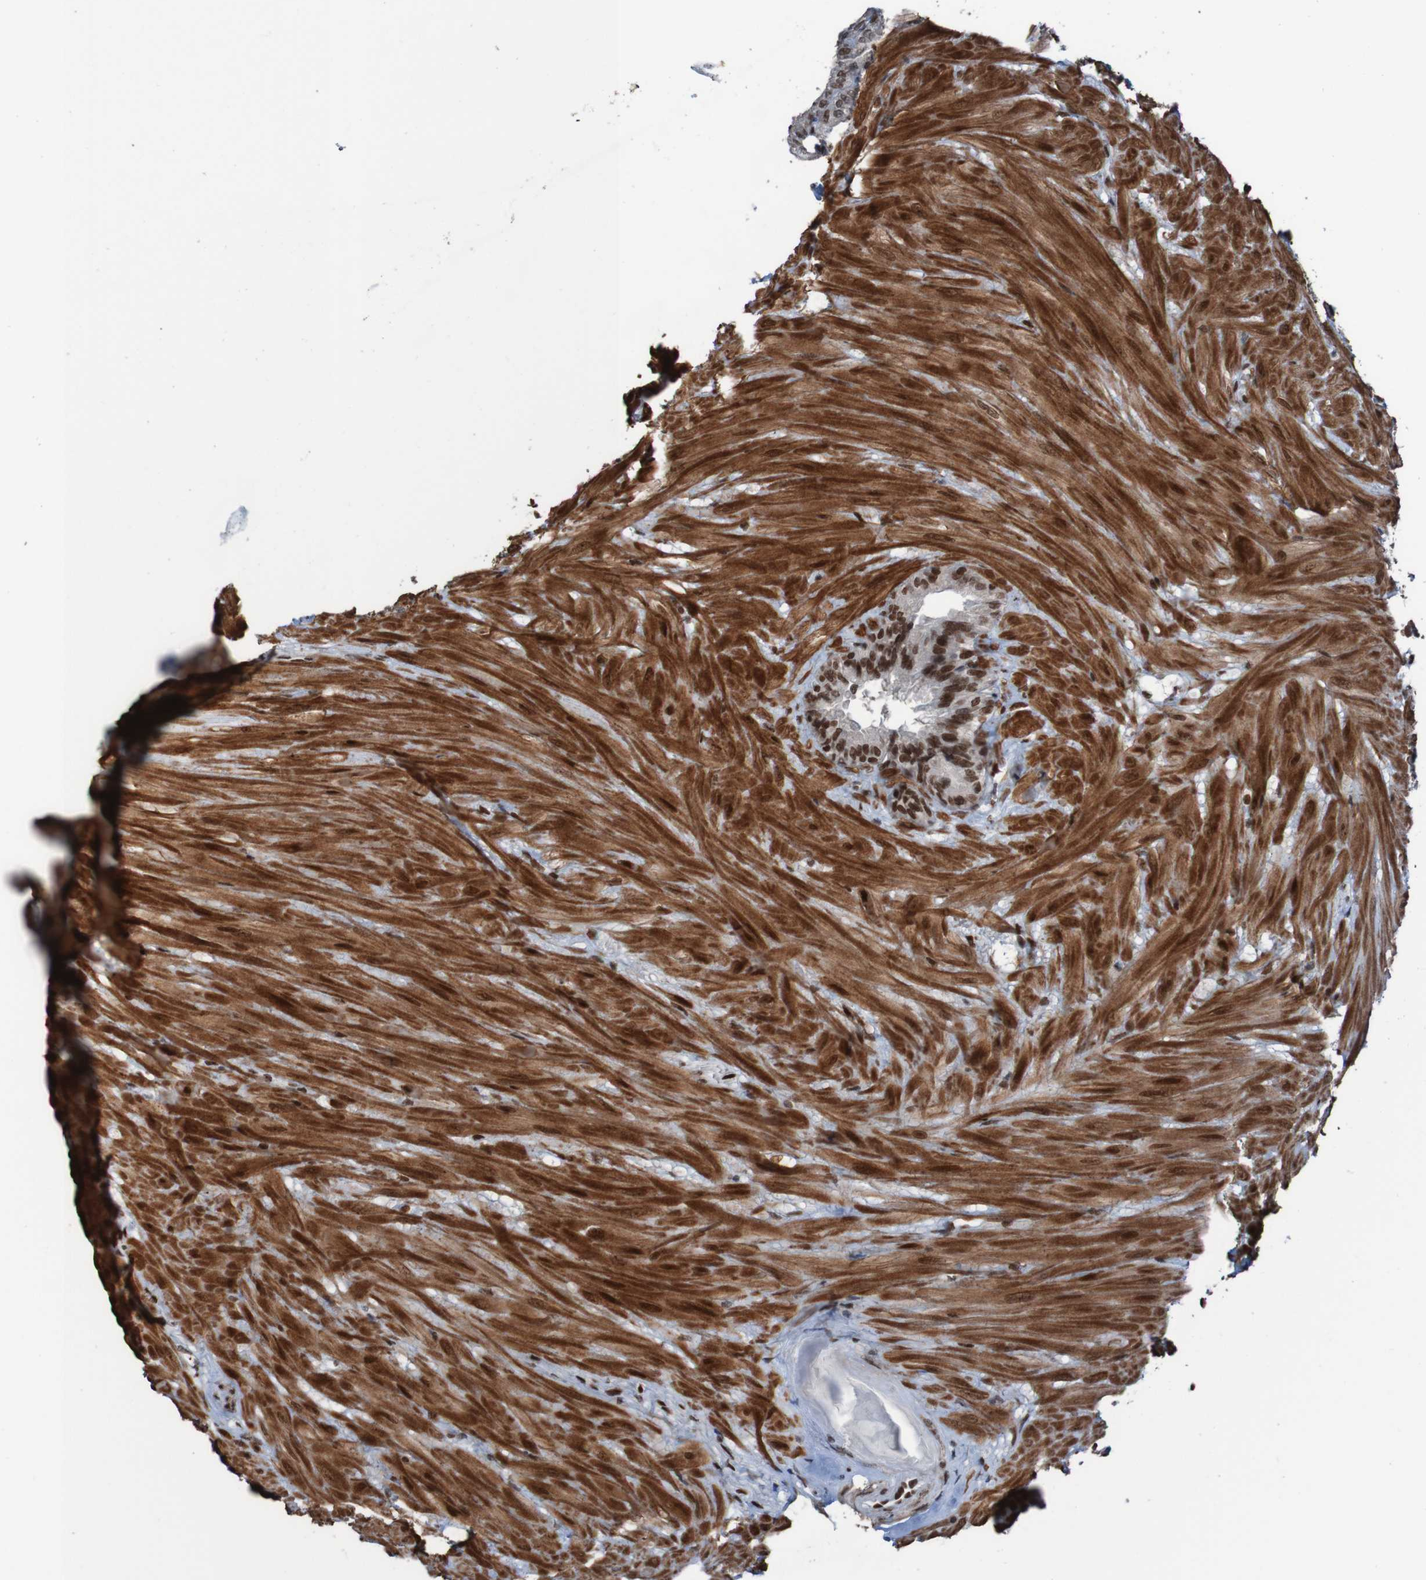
{"staining": {"intensity": "strong", "quantity": ">75%", "location": "nuclear"}, "tissue": "seminal vesicle", "cell_type": "Glandular cells", "image_type": "normal", "snomed": [{"axis": "morphology", "description": "Normal tissue, NOS"}, {"axis": "topography", "description": "Seminal veicle"}], "caption": "Brown immunohistochemical staining in unremarkable seminal vesicle reveals strong nuclear positivity in approximately >75% of glandular cells. (DAB IHC with brightfield microscopy, high magnification).", "gene": "PHF2", "patient": {"sex": "male", "age": 46}}